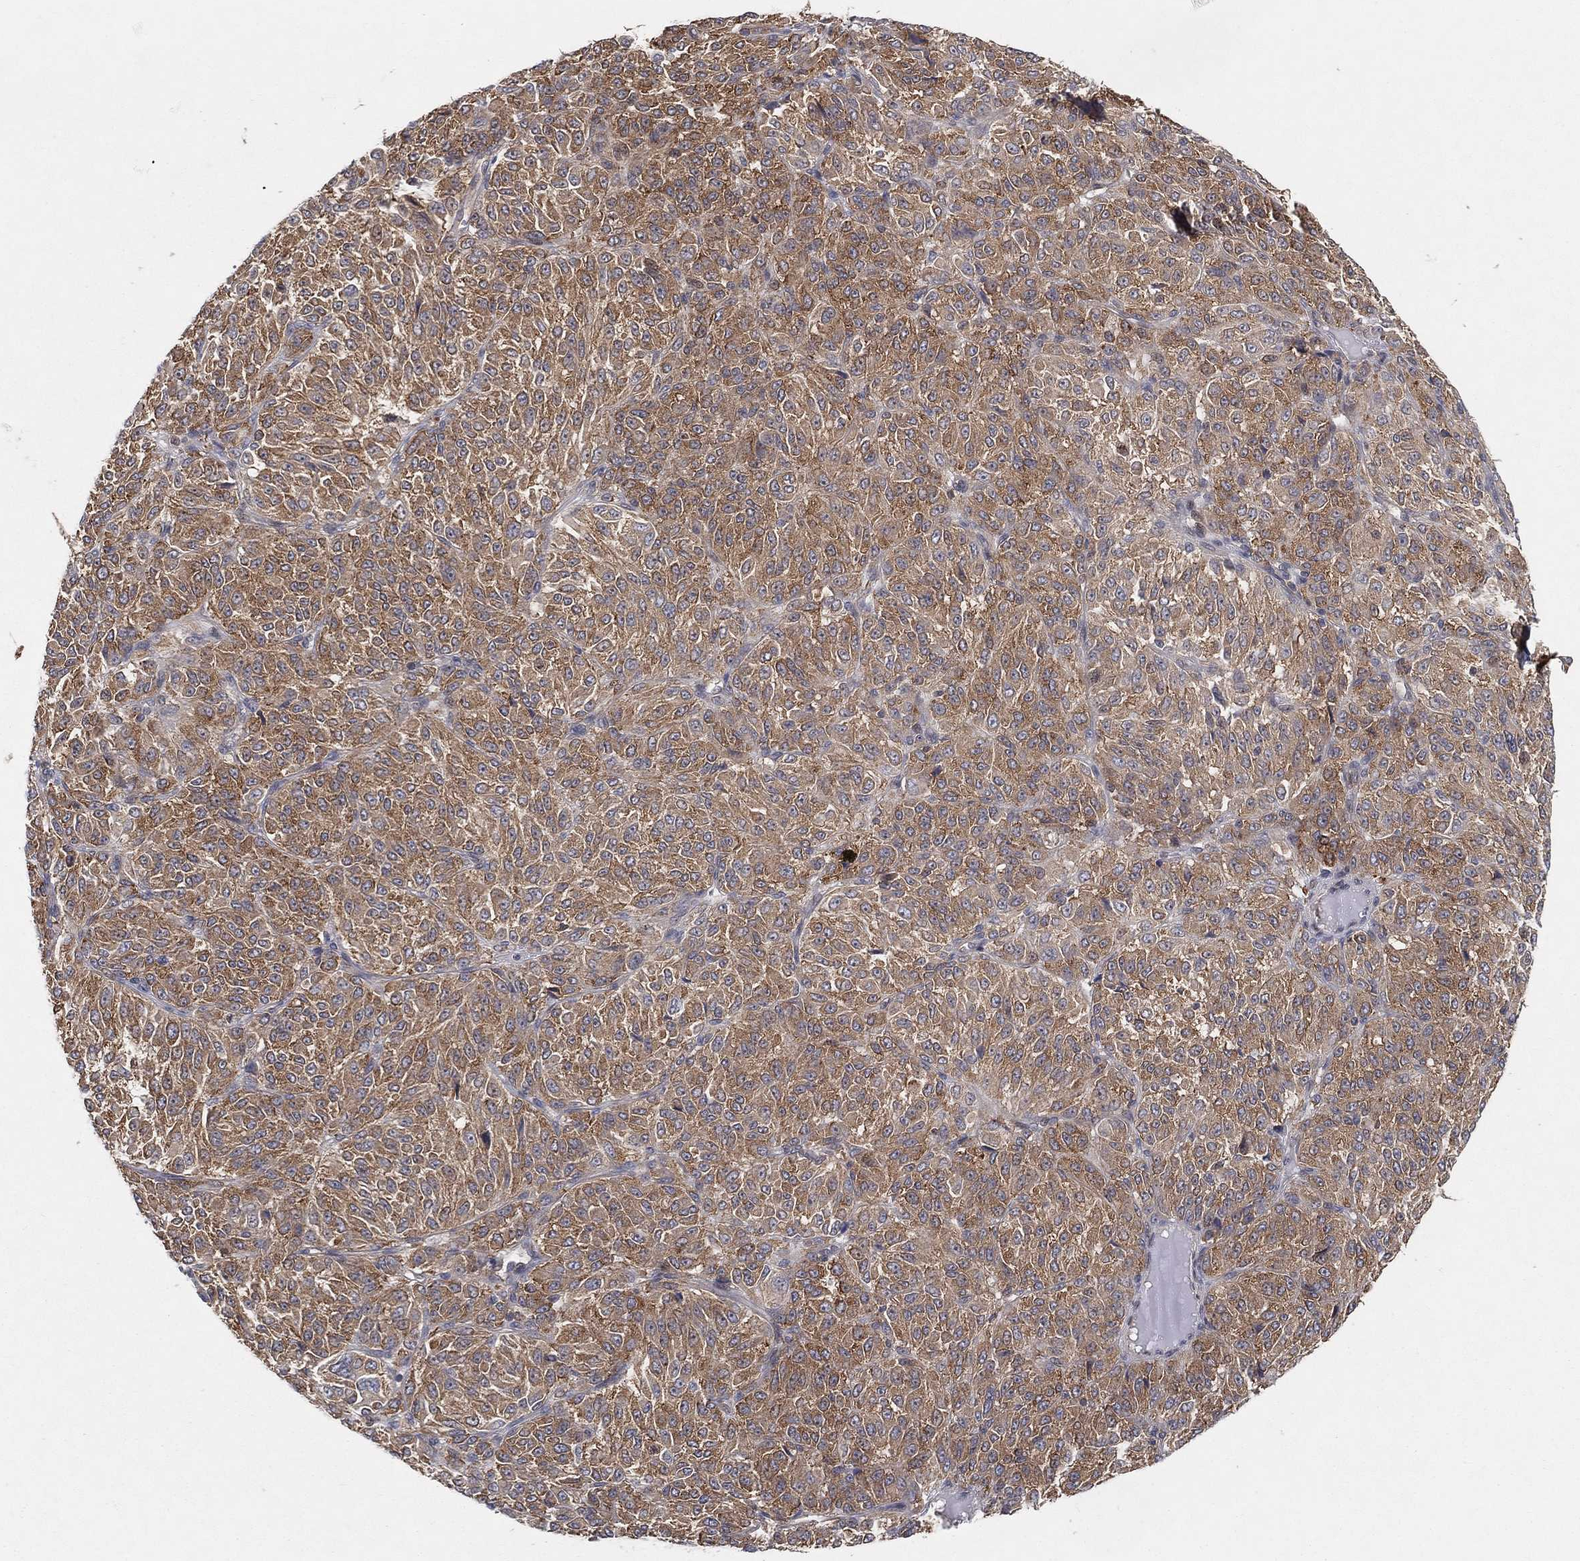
{"staining": {"intensity": "moderate", "quantity": ">75%", "location": "cytoplasmic/membranous"}, "tissue": "melanoma", "cell_type": "Tumor cells", "image_type": "cancer", "snomed": [{"axis": "morphology", "description": "Malignant melanoma, Metastatic site"}, {"axis": "topography", "description": "Brain"}], "caption": "Moderate cytoplasmic/membranous protein expression is identified in approximately >75% of tumor cells in malignant melanoma (metastatic site).", "gene": "TMTC4", "patient": {"sex": "female", "age": 56}}